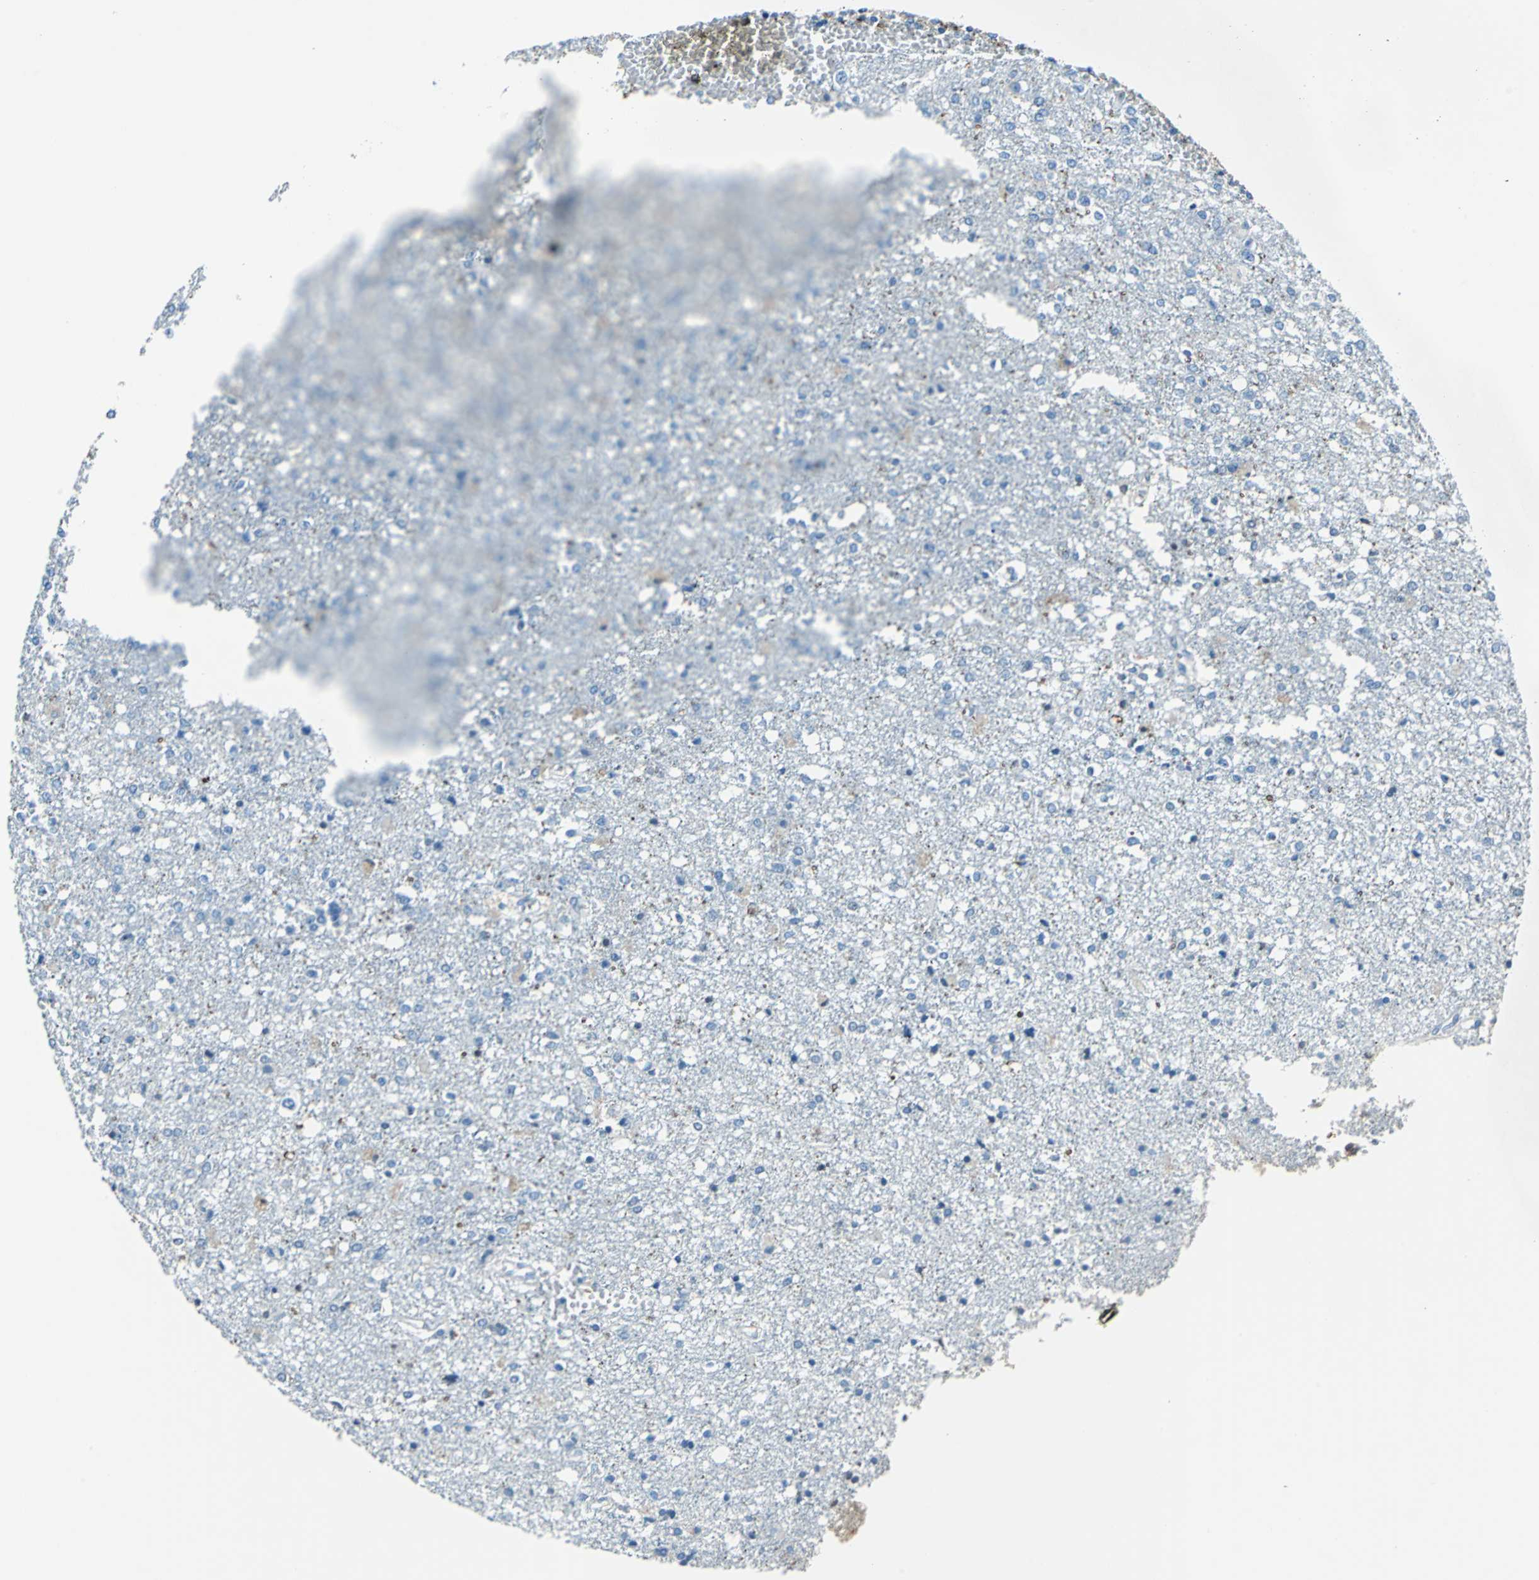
{"staining": {"intensity": "moderate", "quantity": "<25%", "location": "cytoplasmic/membranous"}, "tissue": "glioma", "cell_type": "Tumor cells", "image_type": "cancer", "snomed": [{"axis": "morphology", "description": "Glioma, malignant, High grade"}, {"axis": "topography", "description": "Cerebral cortex"}], "caption": "This image reveals immunohistochemistry (IHC) staining of glioma, with low moderate cytoplasmic/membranous staining in approximately <25% of tumor cells.", "gene": "ALB", "patient": {"sex": "male", "age": 76}}